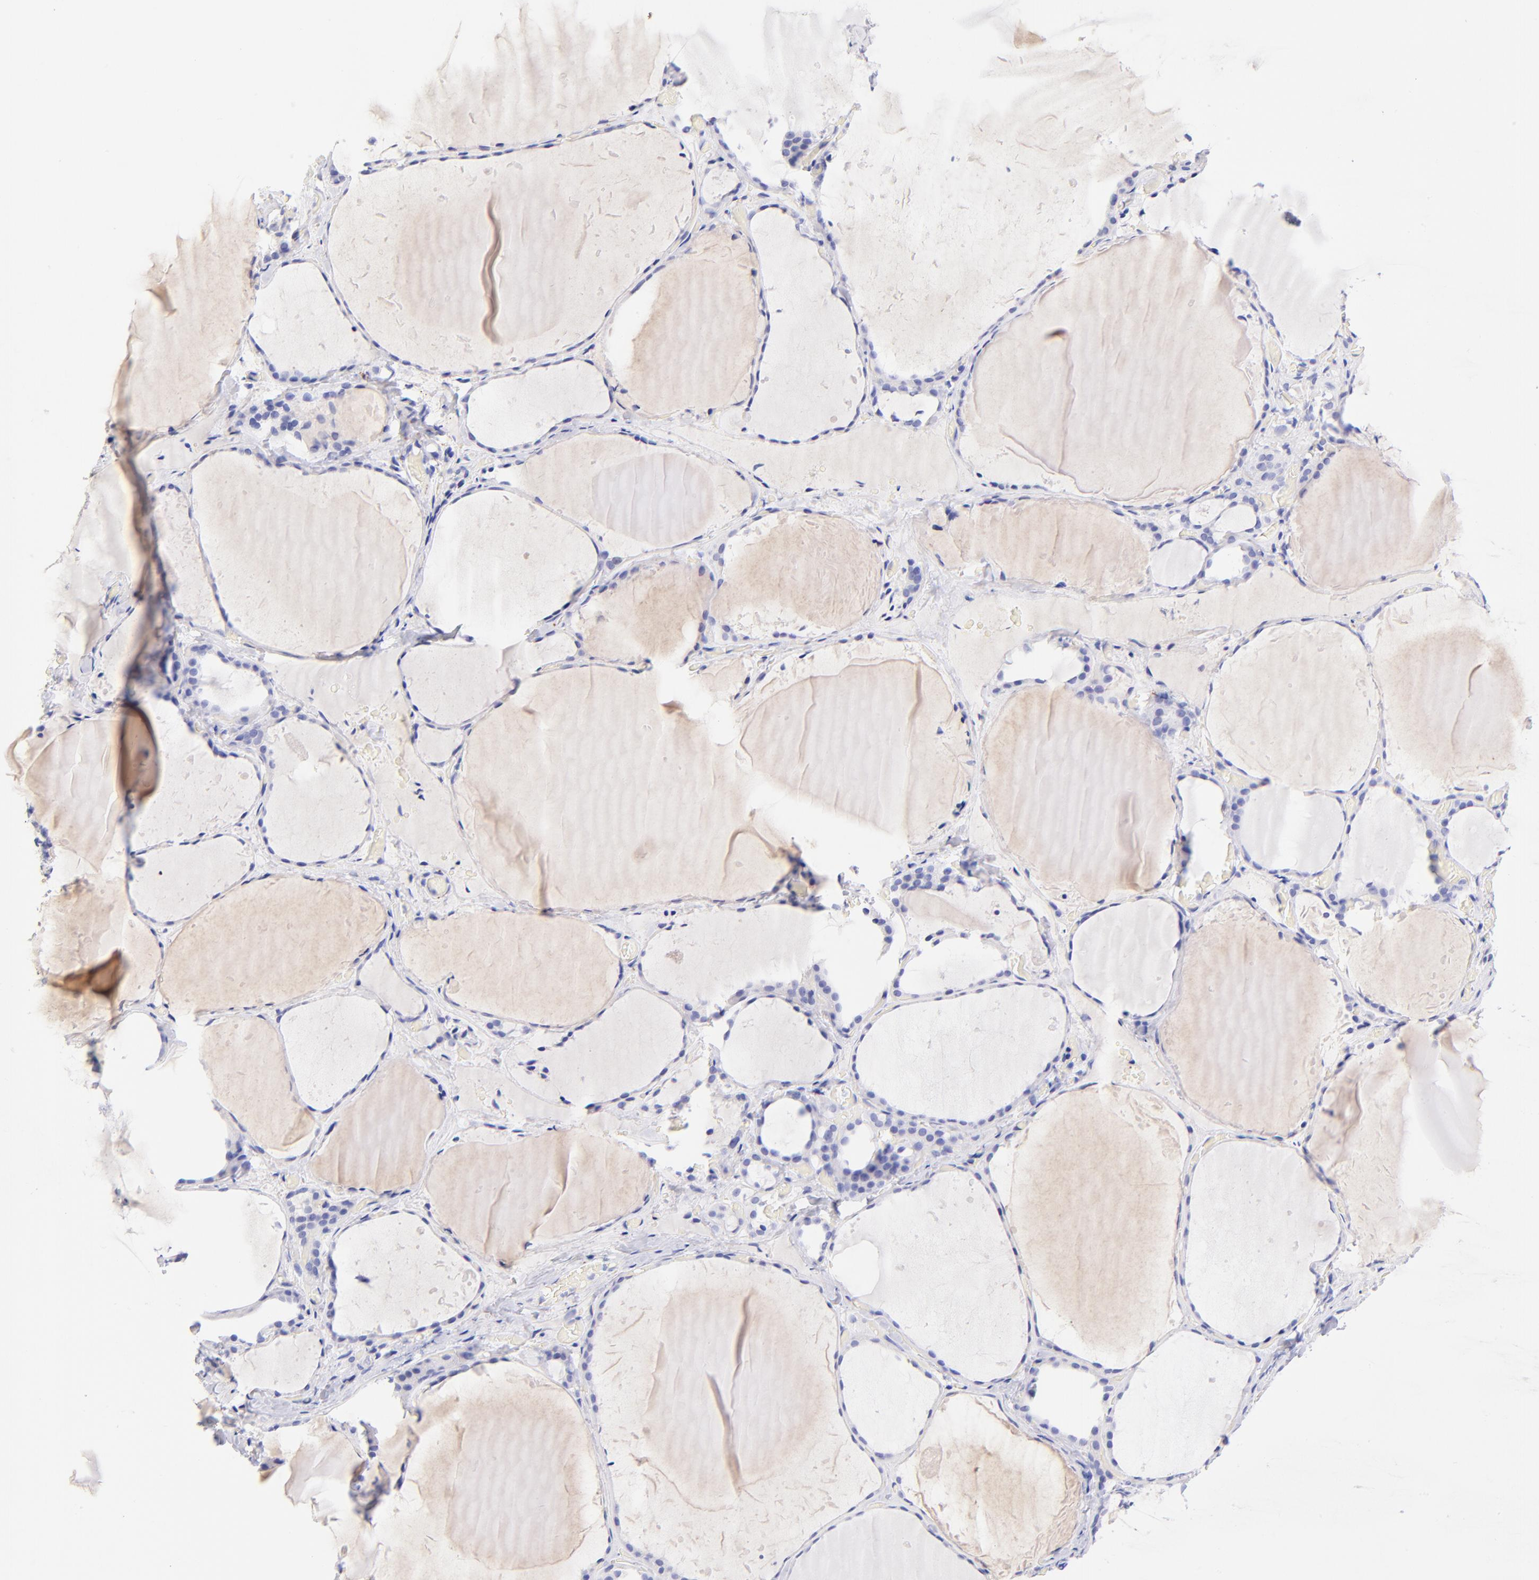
{"staining": {"intensity": "negative", "quantity": "none", "location": "none"}, "tissue": "thyroid gland", "cell_type": "Glandular cells", "image_type": "normal", "snomed": [{"axis": "morphology", "description": "Normal tissue, NOS"}, {"axis": "topography", "description": "Thyroid gland"}], "caption": "Immunohistochemistry (IHC) of normal human thyroid gland exhibits no staining in glandular cells. (Stains: DAB immunohistochemistry with hematoxylin counter stain, Microscopy: brightfield microscopy at high magnification).", "gene": "RAB3B", "patient": {"sex": "female", "age": 22}}